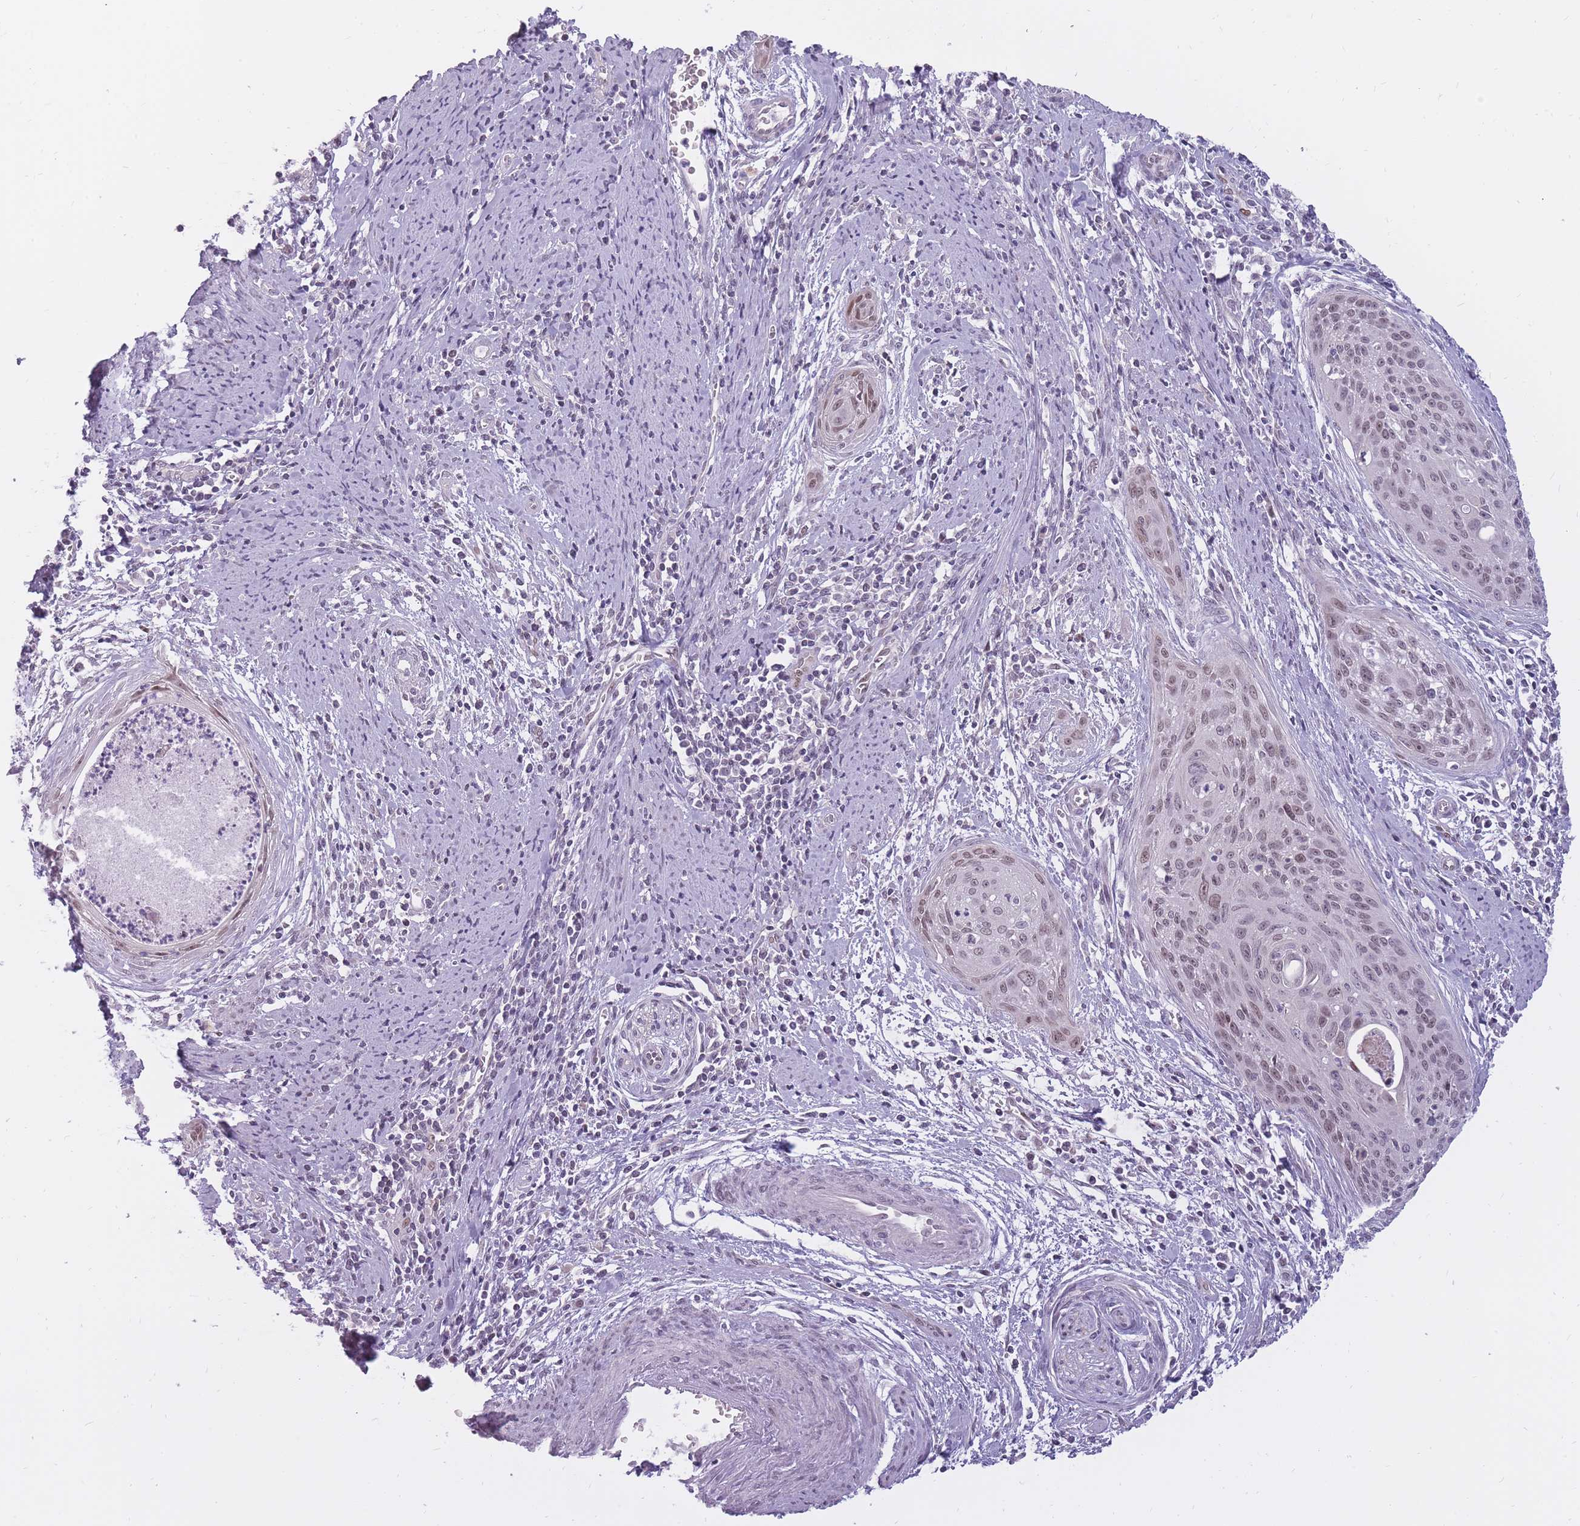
{"staining": {"intensity": "weak", "quantity": ">75%", "location": "nuclear"}, "tissue": "cervical cancer", "cell_type": "Tumor cells", "image_type": "cancer", "snomed": [{"axis": "morphology", "description": "Squamous cell carcinoma, NOS"}, {"axis": "topography", "description": "Cervix"}], "caption": "Cervical squamous cell carcinoma tissue displays weak nuclear expression in about >75% of tumor cells, visualized by immunohistochemistry.", "gene": "POMZP3", "patient": {"sex": "female", "age": 55}}